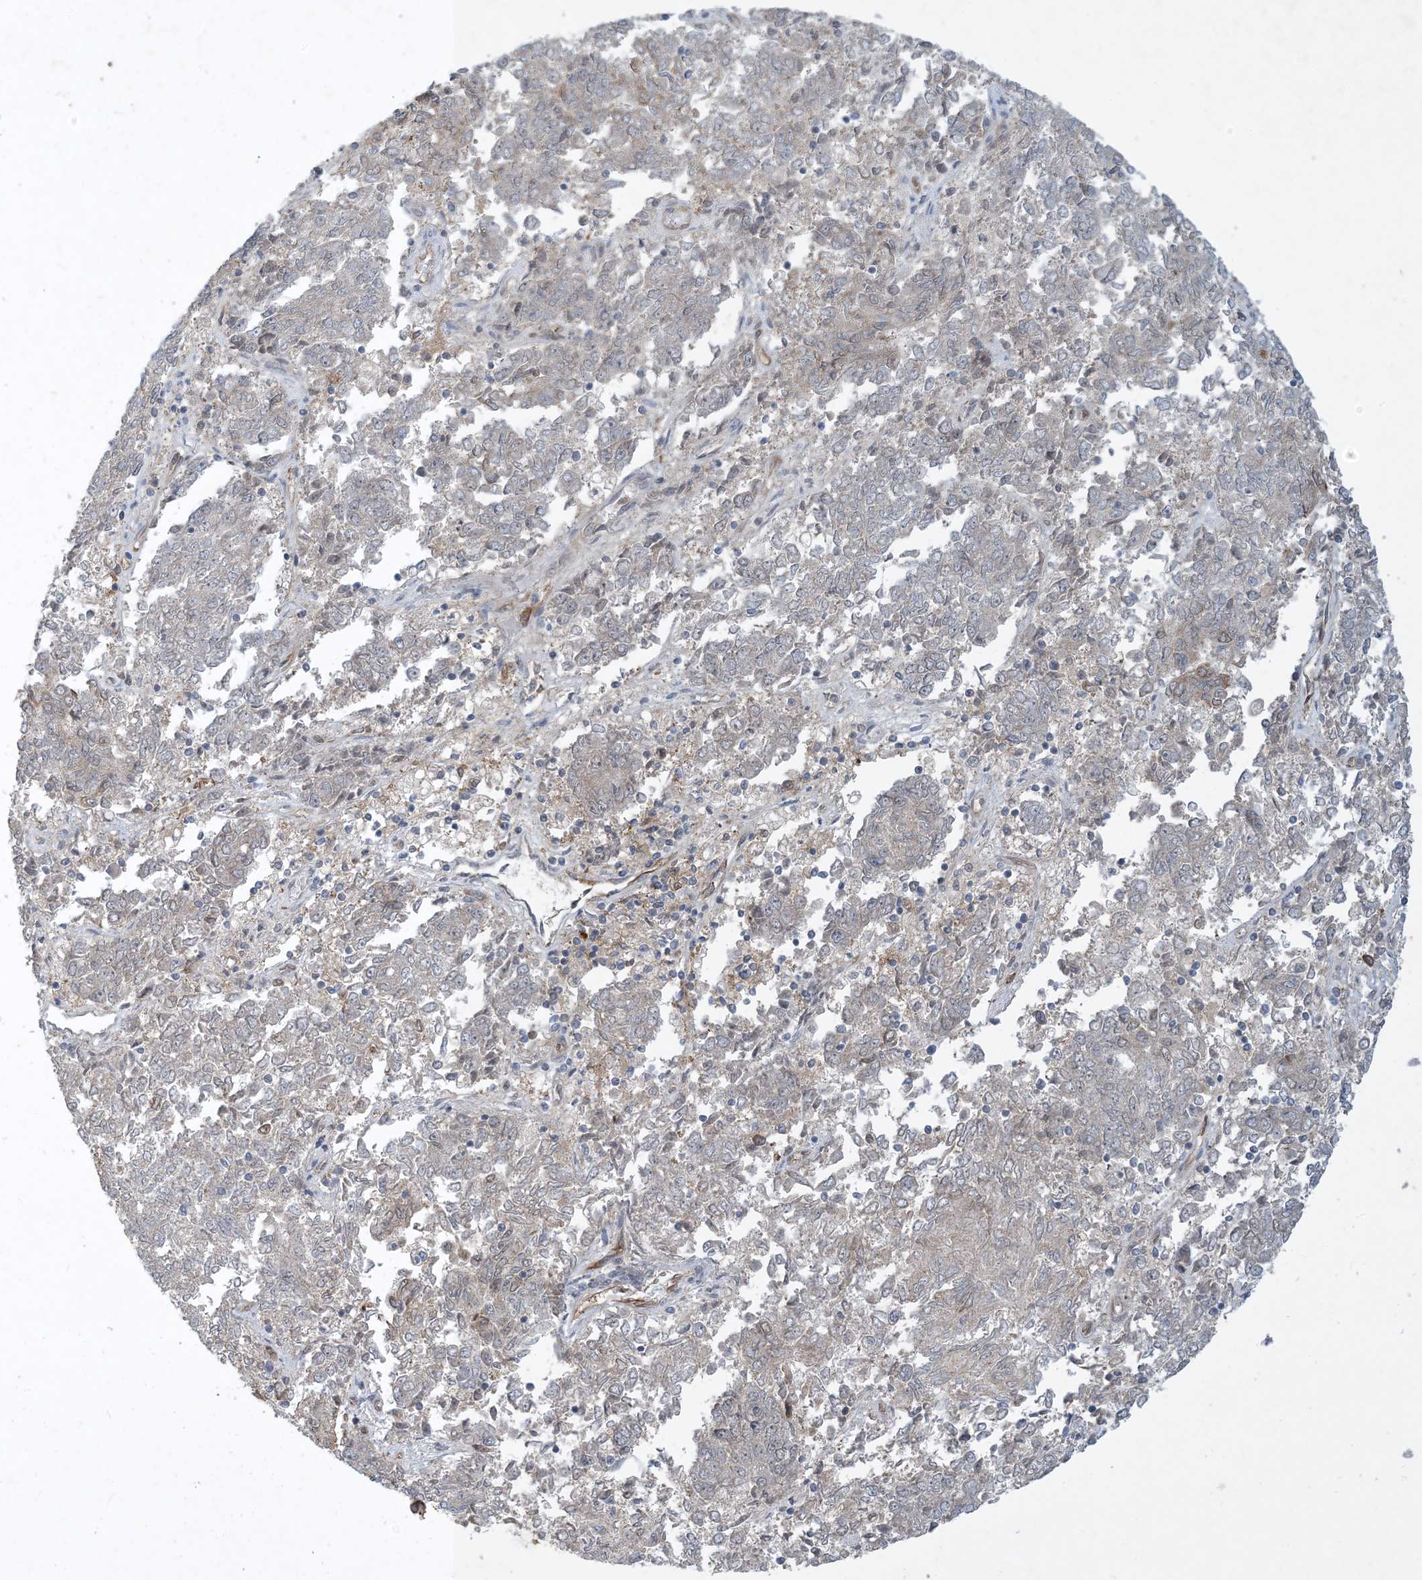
{"staining": {"intensity": "negative", "quantity": "none", "location": "none"}, "tissue": "endometrial cancer", "cell_type": "Tumor cells", "image_type": "cancer", "snomed": [{"axis": "morphology", "description": "Adenocarcinoma, NOS"}, {"axis": "topography", "description": "Endometrium"}], "caption": "Immunohistochemistry (IHC) of human endometrial adenocarcinoma exhibits no expression in tumor cells.", "gene": "CDS1", "patient": {"sex": "female", "age": 80}}